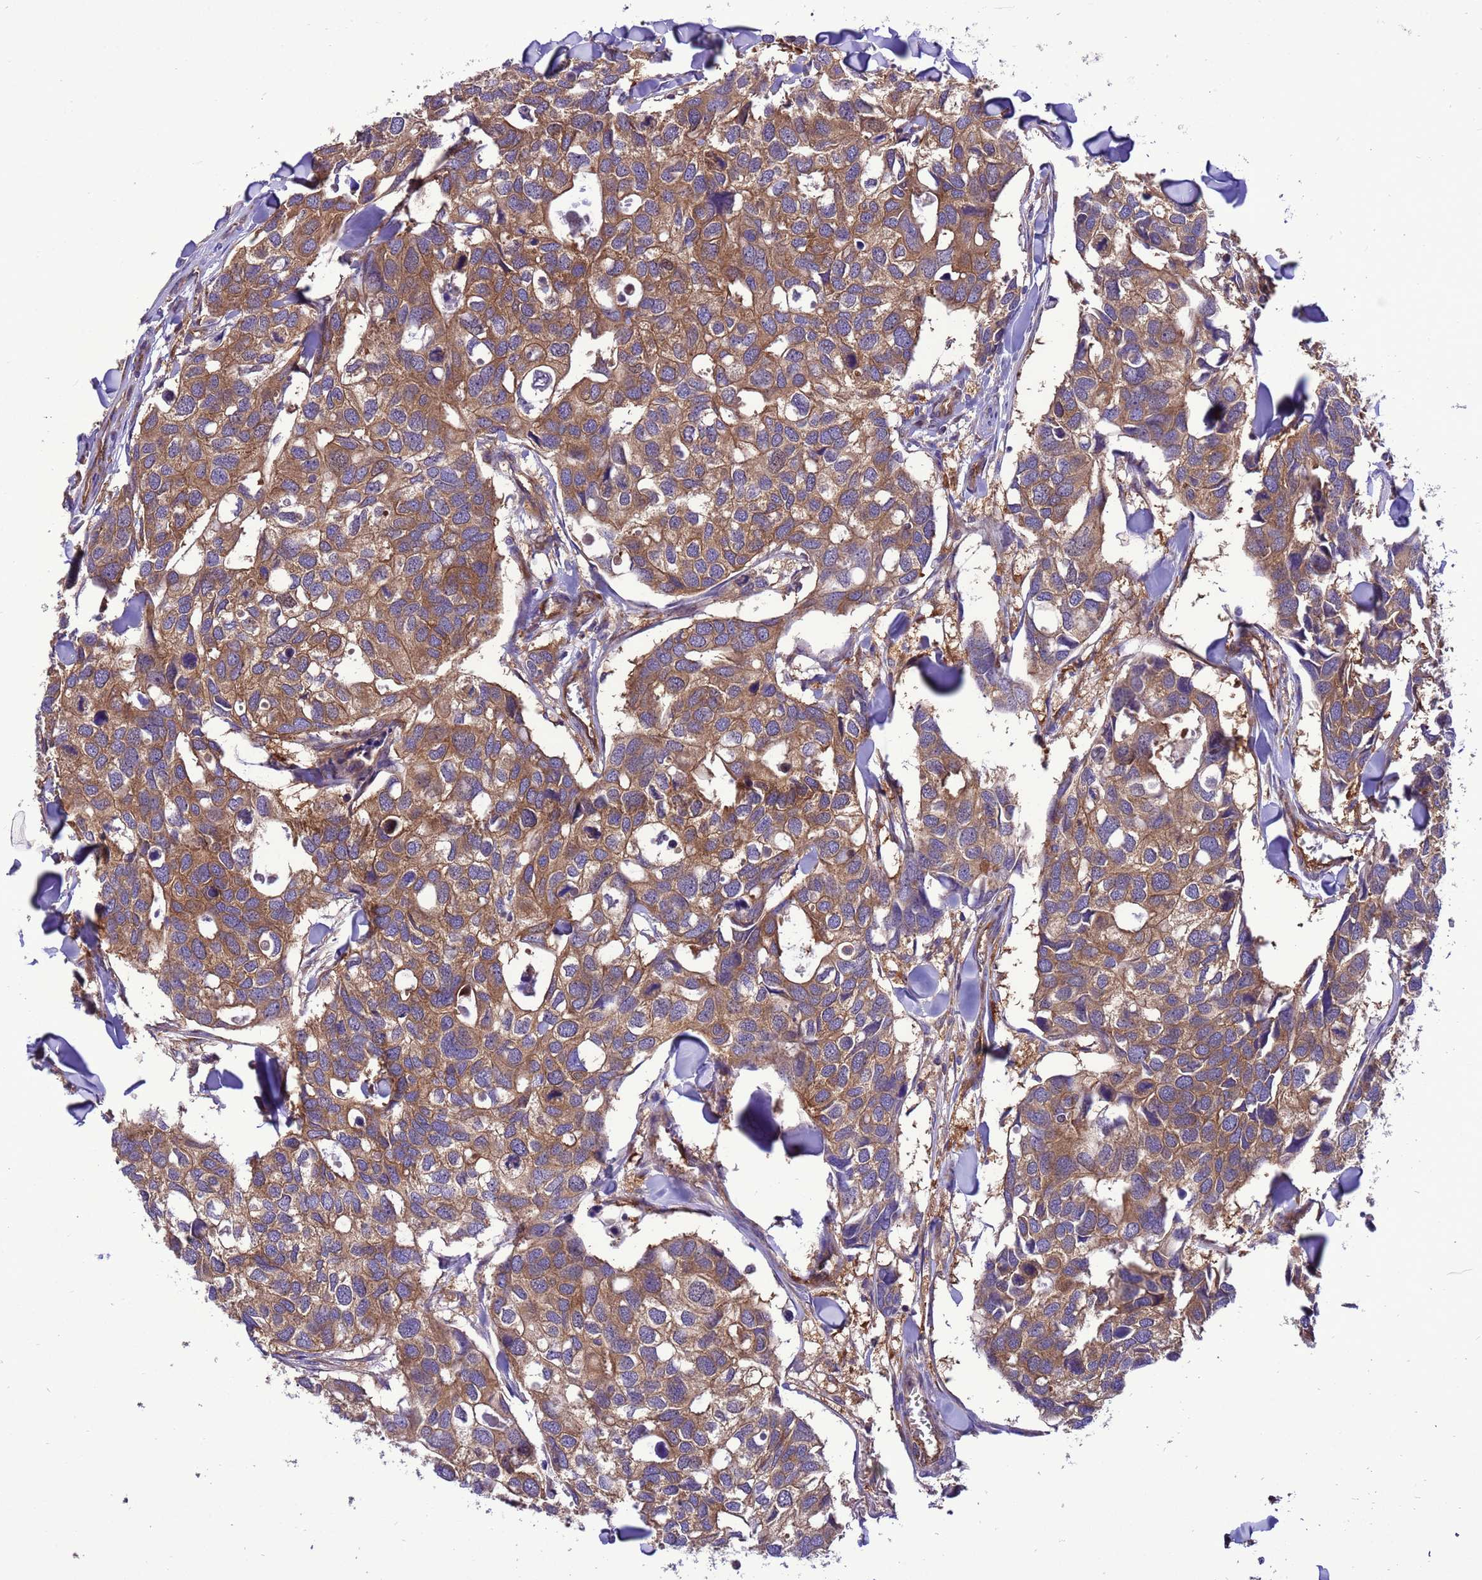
{"staining": {"intensity": "moderate", "quantity": ">75%", "location": "cytoplasmic/membranous"}, "tissue": "breast cancer", "cell_type": "Tumor cells", "image_type": "cancer", "snomed": [{"axis": "morphology", "description": "Duct carcinoma"}, {"axis": "topography", "description": "Breast"}], "caption": "Infiltrating ductal carcinoma (breast) stained with DAB IHC demonstrates medium levels of moderate cytoplasmic/membranous staining in about >75% of tumor cells.", "gene": "RABEP2", "patient": {"sex": "female", "age": 83}}